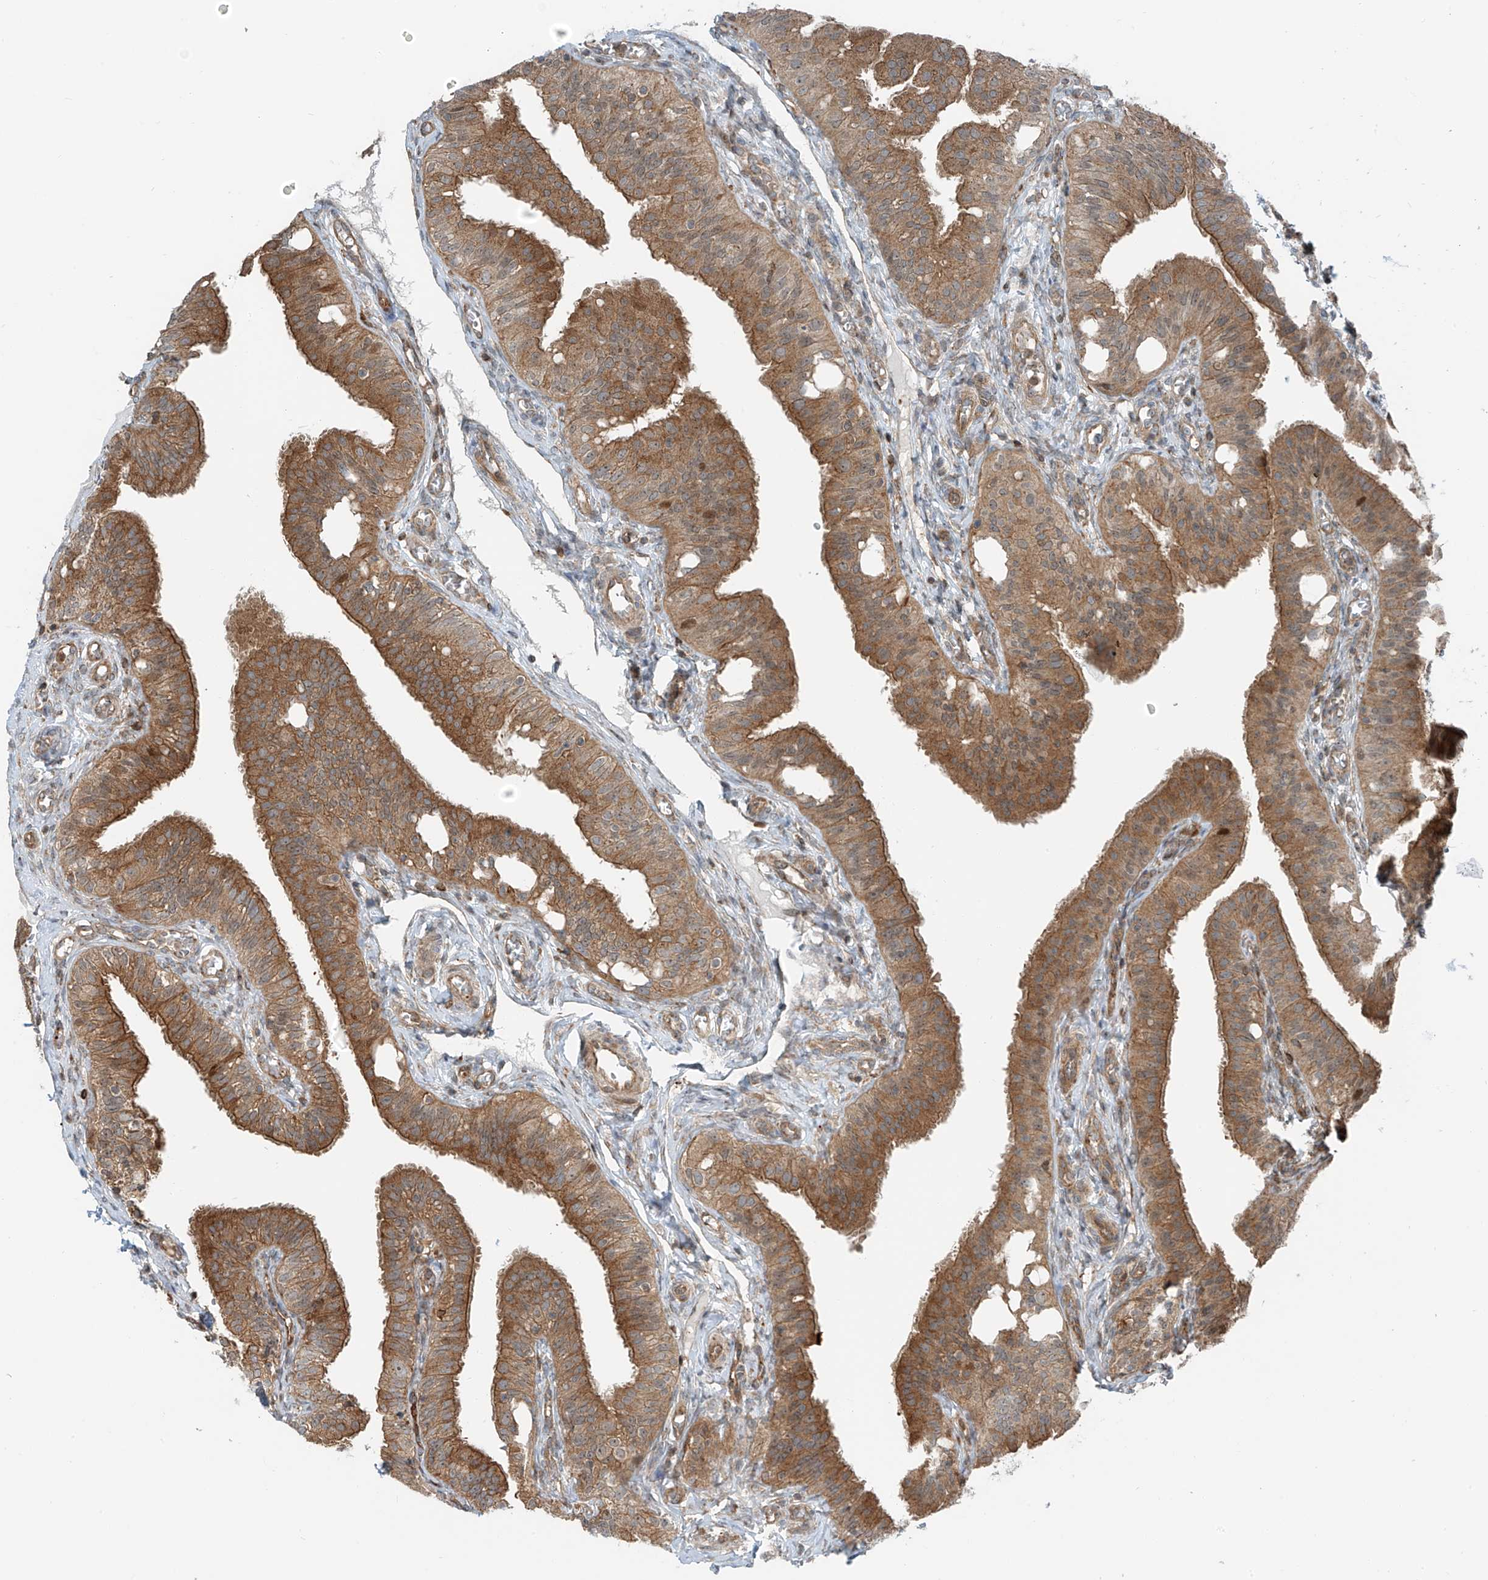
{"staining": {"intensity": "moderate", "quantity": ">75%", "location": "cytoplasmic/membranous"}, "tissue": "fallopian tube", "cell_type": "Glandular cells", "image_type": "normal", "snomed": [{"axis": "morphology", "description": "Normal tissue, NOS"}, {"axis": "topography", "description": "Fallopian tube"}, {"axis": "topography", "description": "Ovary"}], "caption": "Immunohistochemical staining of normal fallopian tube shows >75% levels of moderate cytoplasmic/membranous protein positivity in approximately >75% of glandular cells.", "gene": "USP48", "patient": {"sex": "female", "age": 42}}